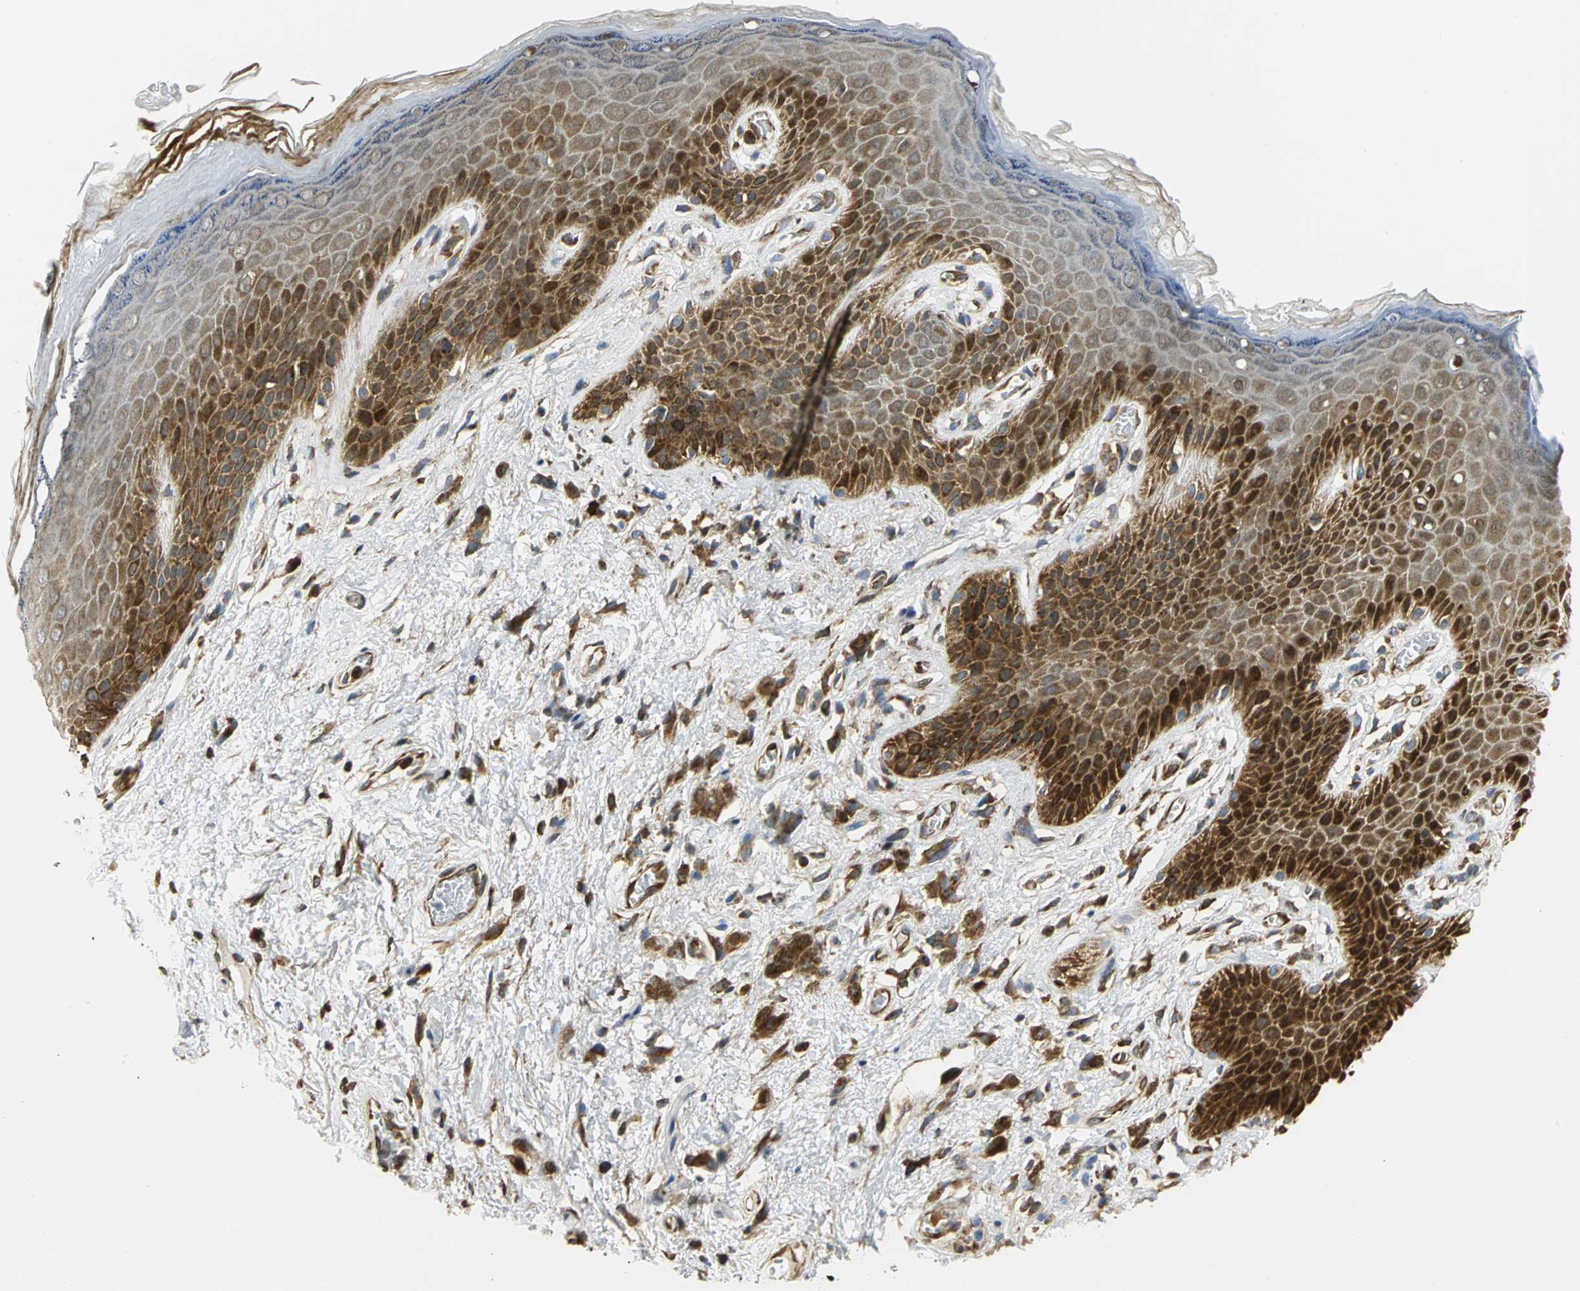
{"staining": {"intensity": "strong", "quantity": ">75%", "location": "cytoplasmic/membranous,nuclear"}, "tissue": "skin", "cell_type": "Epidermal cells", "image_type": "normal", "snomed": [{"axis": "morphology", "description": "Normal tissue, NOS"}, {"axis": "topography", "description": "Anal"}], "caption": "High-magnification brightfield microscopy of unremarkable skin stained with DAB (3,3'-diaminobenzidine) (brown) and counterstained with hematoxylin (blue). epidermal cells exhibit strong cytoplasmic/membranous,nuclear positivity is present in about>75% of cells. (brown staining indicates protein expression, while blue staining denotes nuclei).", "gene": "YBX1", "patient": {"sex": "female", "age": 46}}